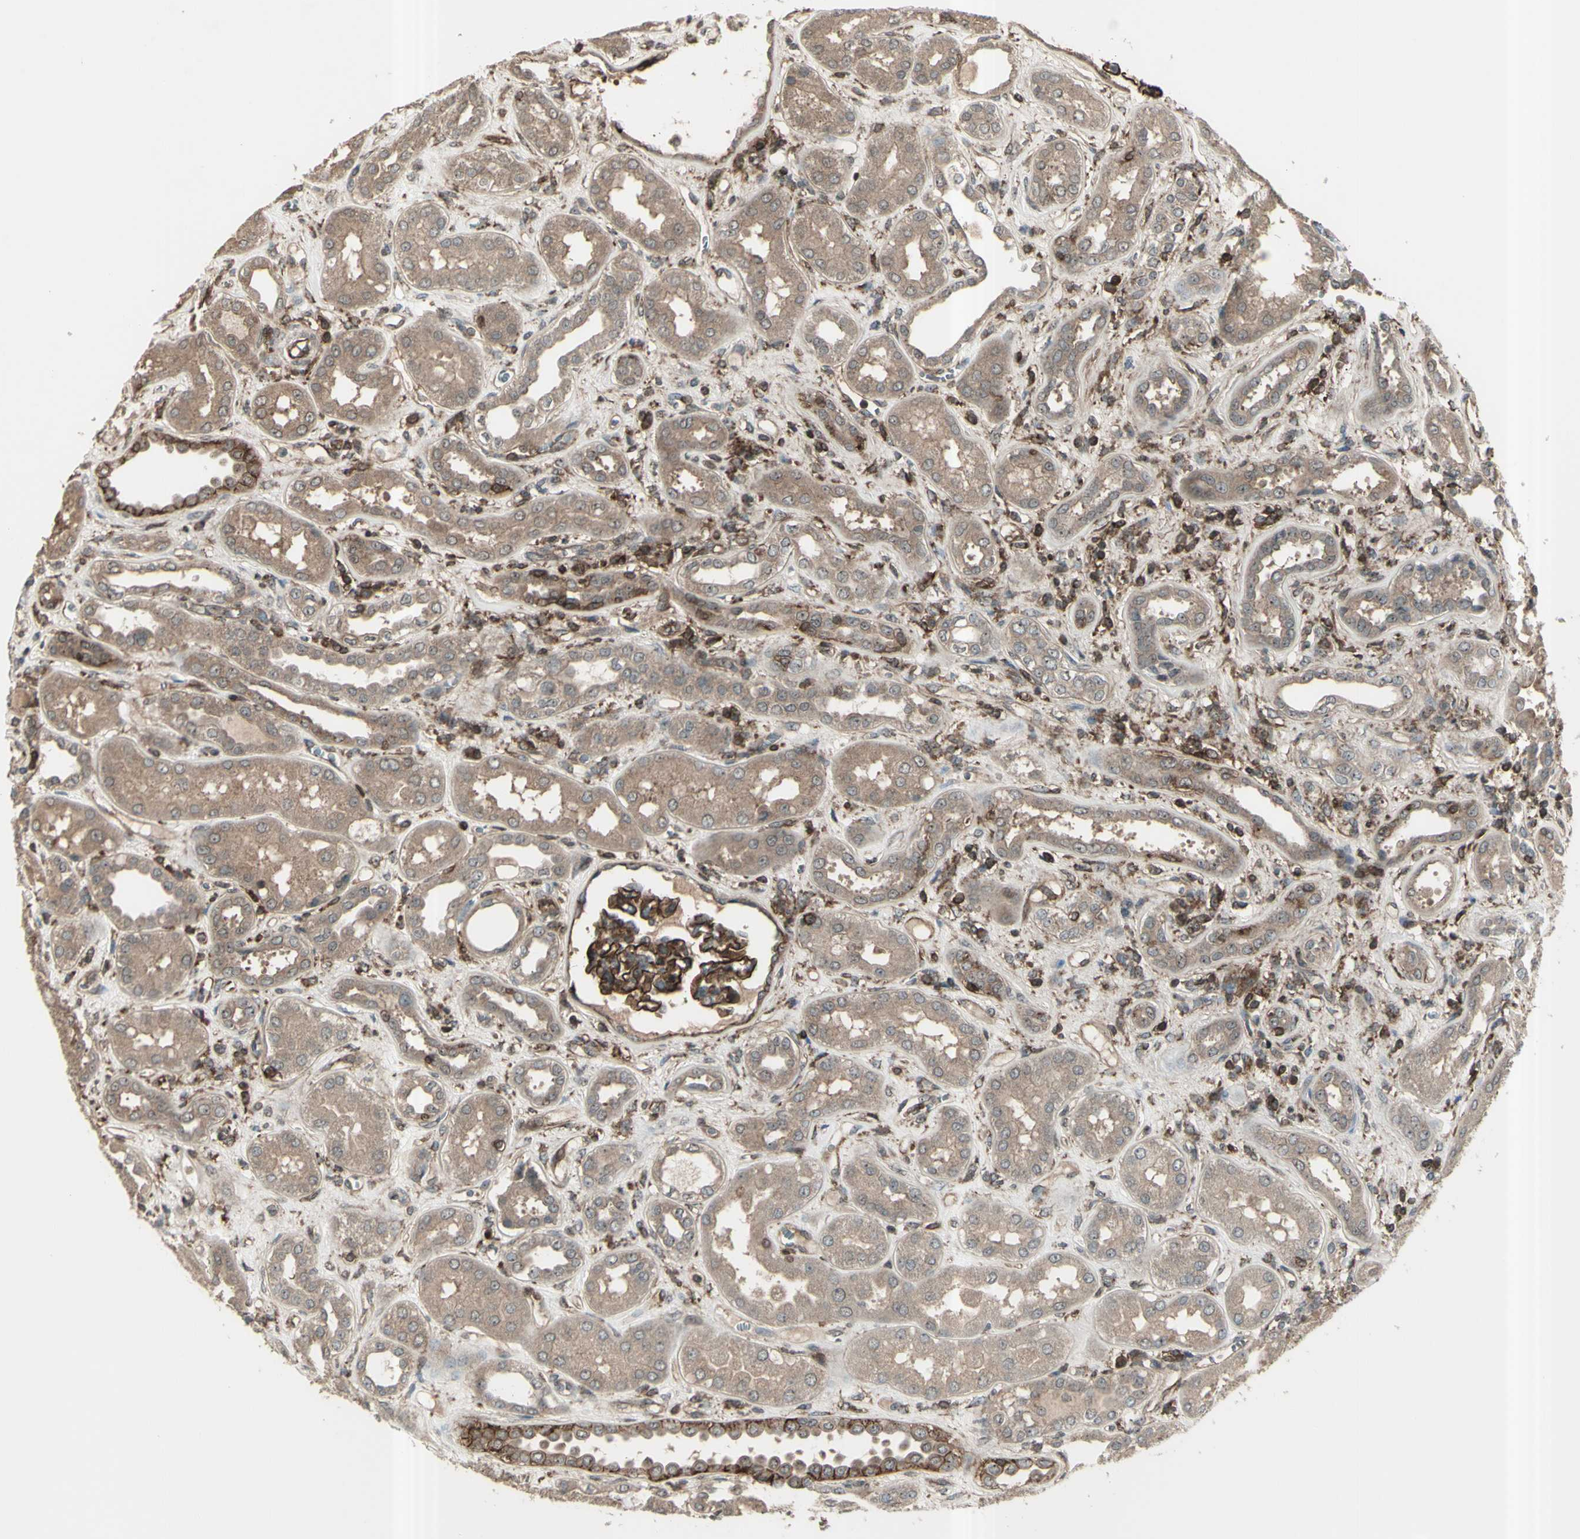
{"staining": {"intensity": "strong", "quantity": ">75%", "location": "cytoplasmic/membranous"}, "tissue": "kidney", "cell_type": "Cells in glomeruli", "image_type": "normal", "snomed": [{"axis": "morphology", "description": "Normal tissue, NOS"}, {"axis": "topography", "description": "Kidney"}], "caption": "Kidney stained with immunohistochemistry shows strong cytoplasmic/membranous staining in about >75% of cells in glomeruli.", "gene": "FXYD5", "patient": {"sex": "male", "age": 59}}